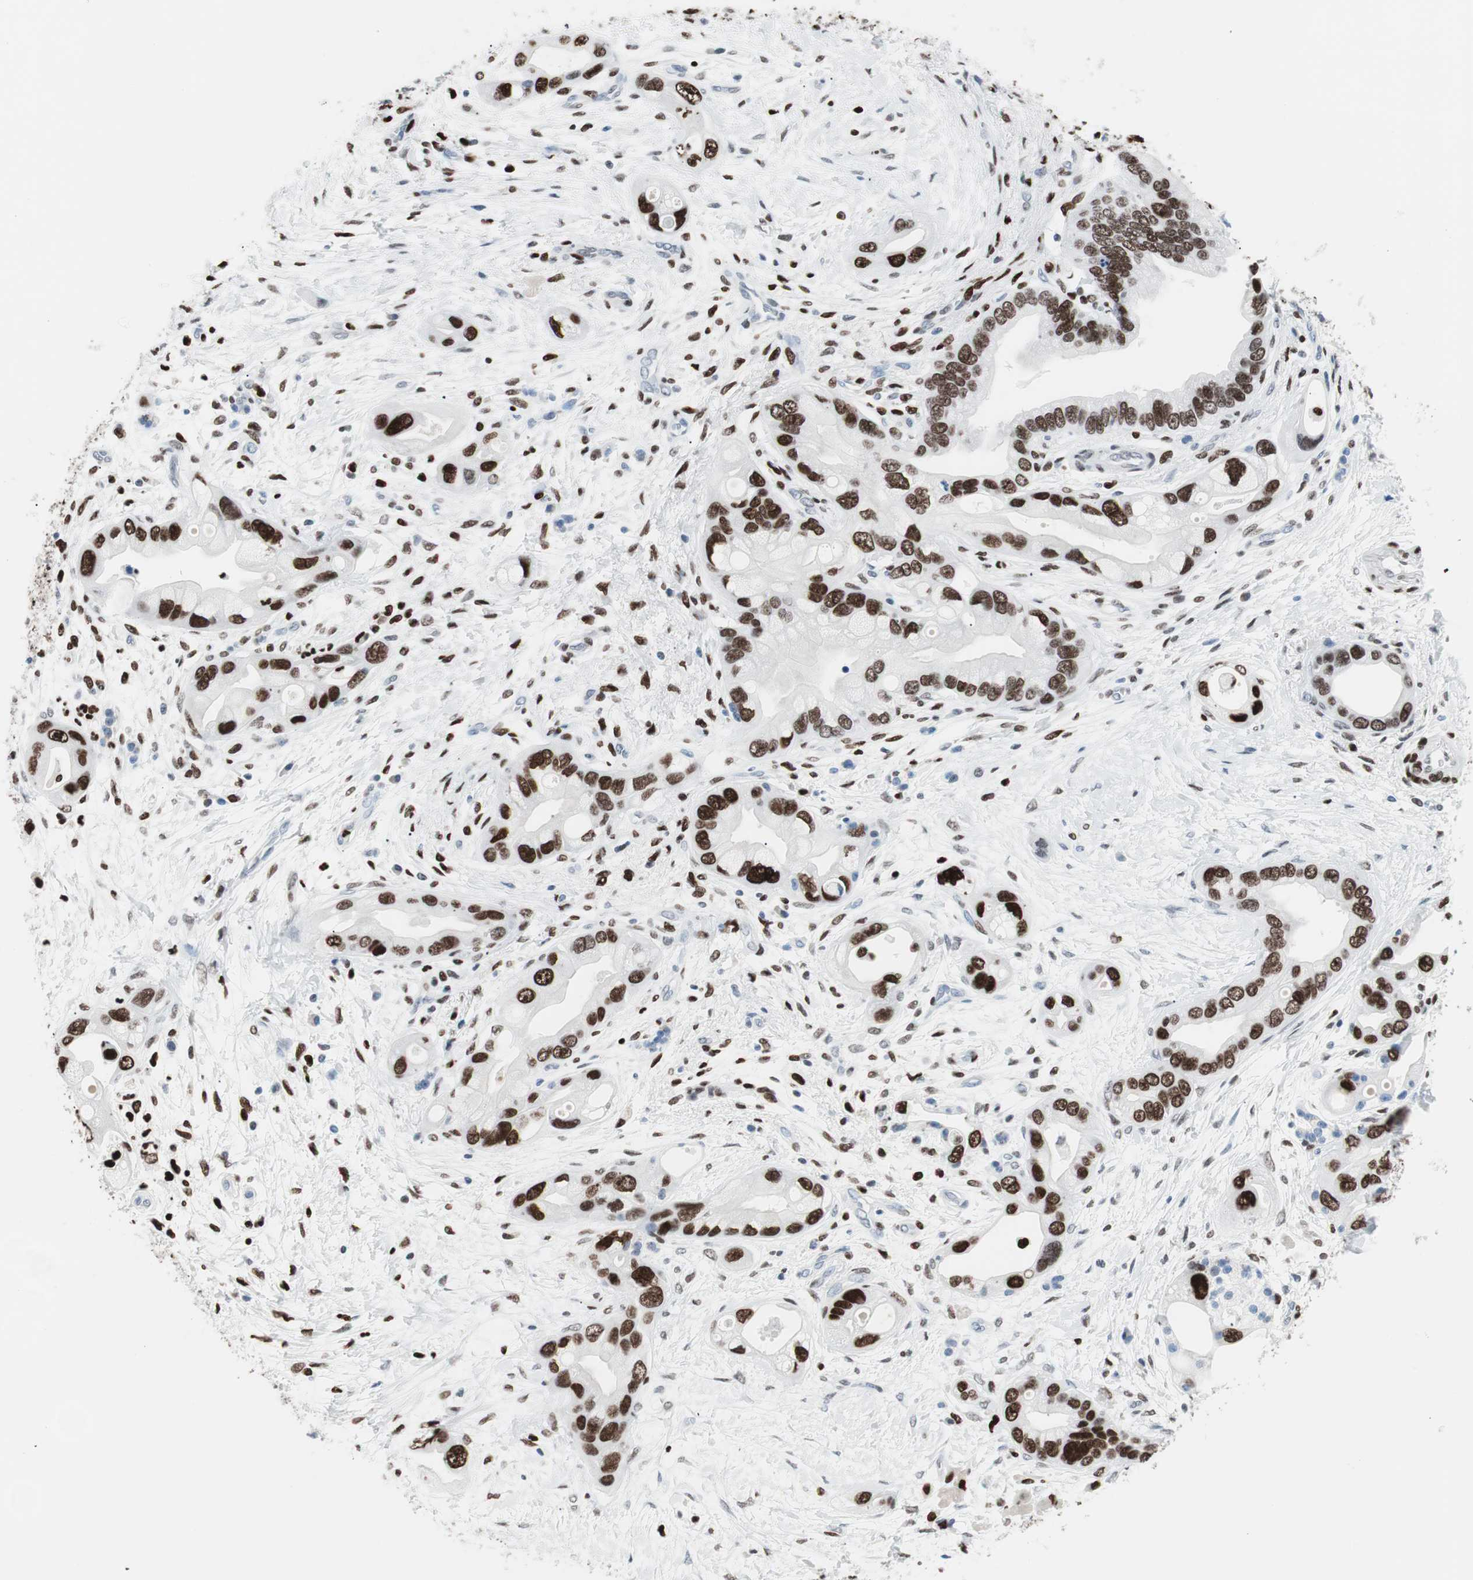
{"staining": {"intensity": "strong", "quantity": ">75%", "location": "nuclear"}, "tissue": "pancreatic cancer", "cell_type": "Tumor cells", "image_type": "cancer", "snomed": [{"axis": "morphology", "description": "Adenocarcinoma, NOS"}, {"axis": "topography", "description": "Pancreas"}], "caption": "Pancreatic adenocarcinoma stained with DAB (3,3'-diaminobenzidine) immunohistochemistry (IHC) displays high levels of strong nuclear positivity in approximately >75% of tumor cells.", "gene": "CEBPB", "patient": {"sex": "female", "age": 77}}